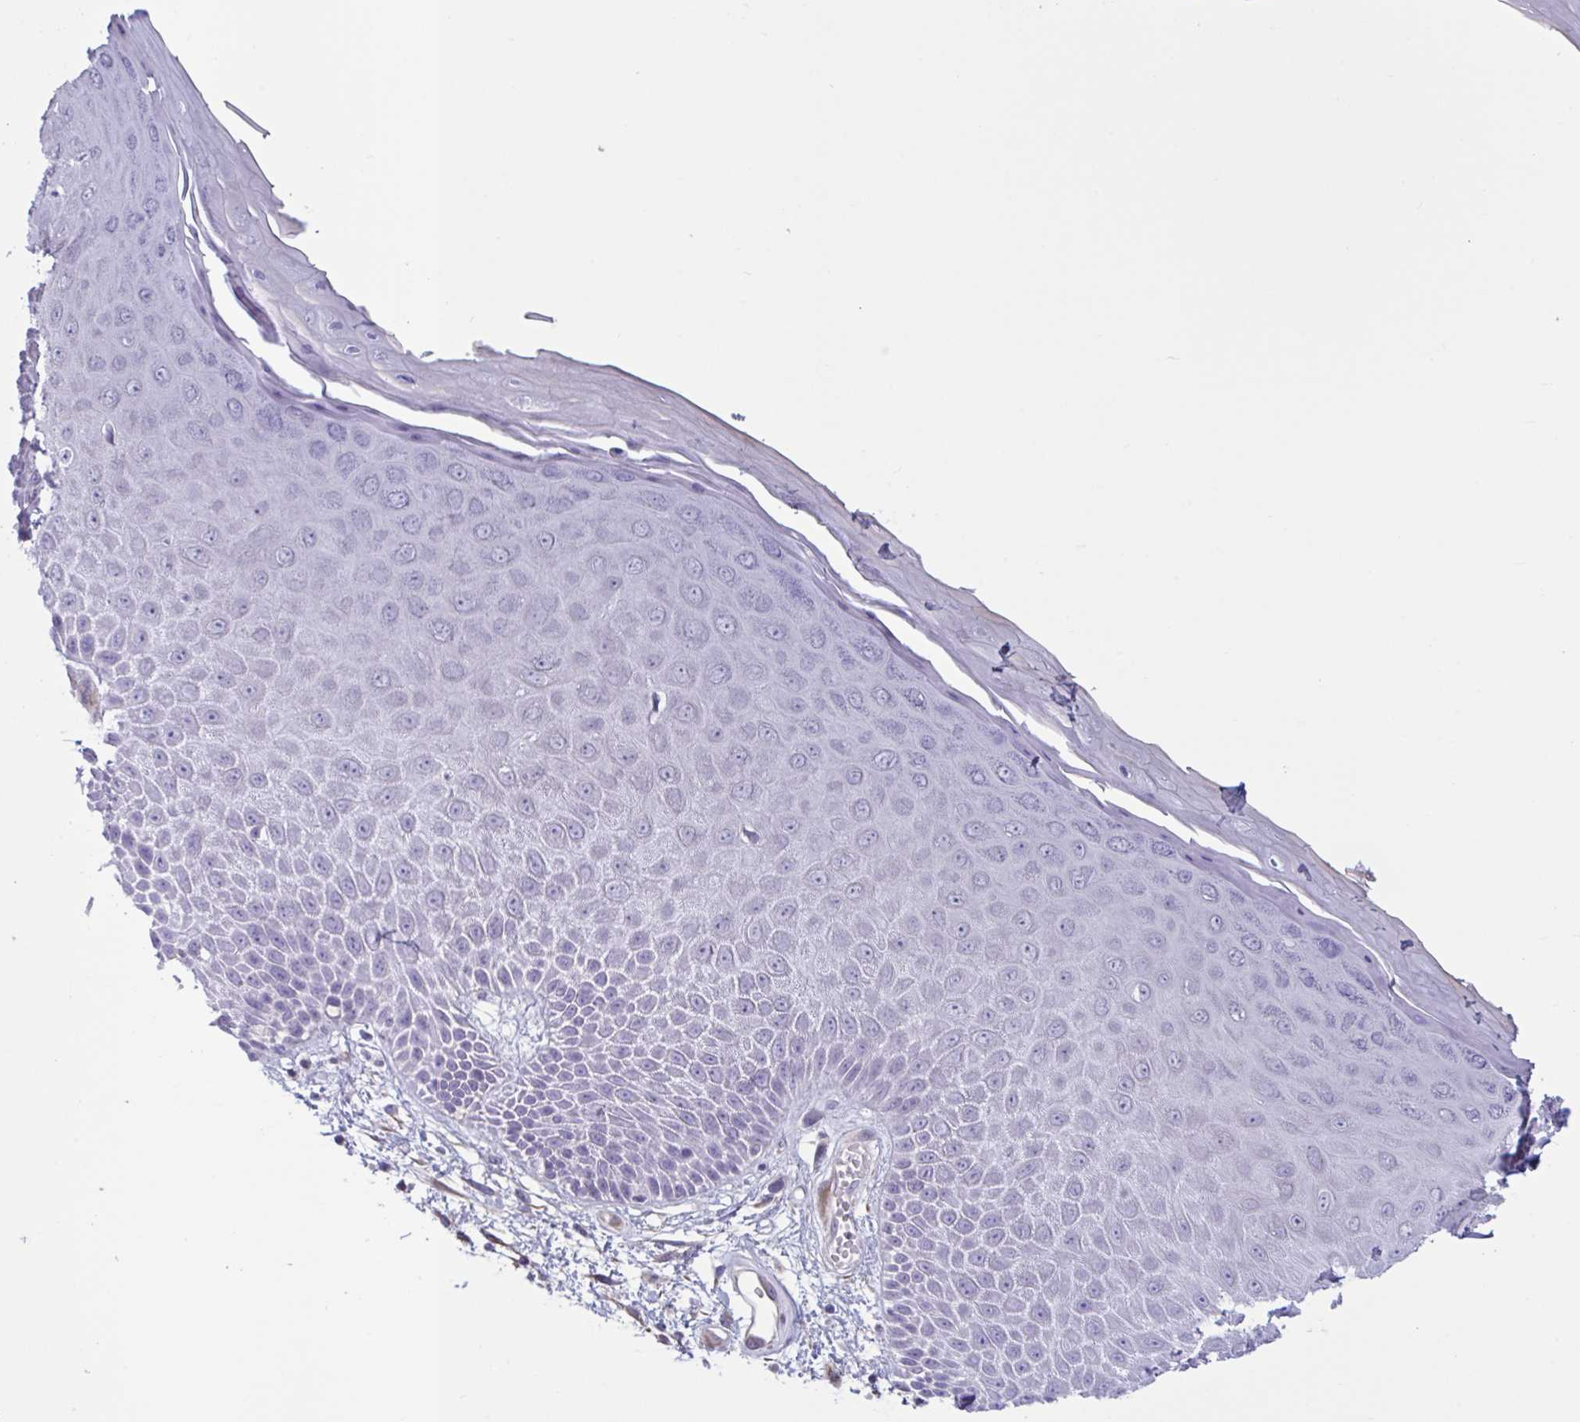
{"staining": {"intensity": "negative", "quantity": "none", "location": "none"}, "tissue": "skin", "cell_type": "Epidermal cells", "image_type": "normal", "snomed": [{"axis": "morphology", "description": "Normal tissue, NOS"}, {"axis": "topography", "description": "Anal"}, {"axis": "topography", "description": "Peripheral nerve tissue"}], "caption": "IHC micrograph of unremarkable skin stained for a protein (brown), which reveals no staining in epidermal cells. The staining is performed using DAB (3,3'-diaminobenzidine) brown chromogen with nuclei counter-stained in using hematoxylin.", "gene": "OR1L3", "patient": {"sex": "male", "age": 78}}